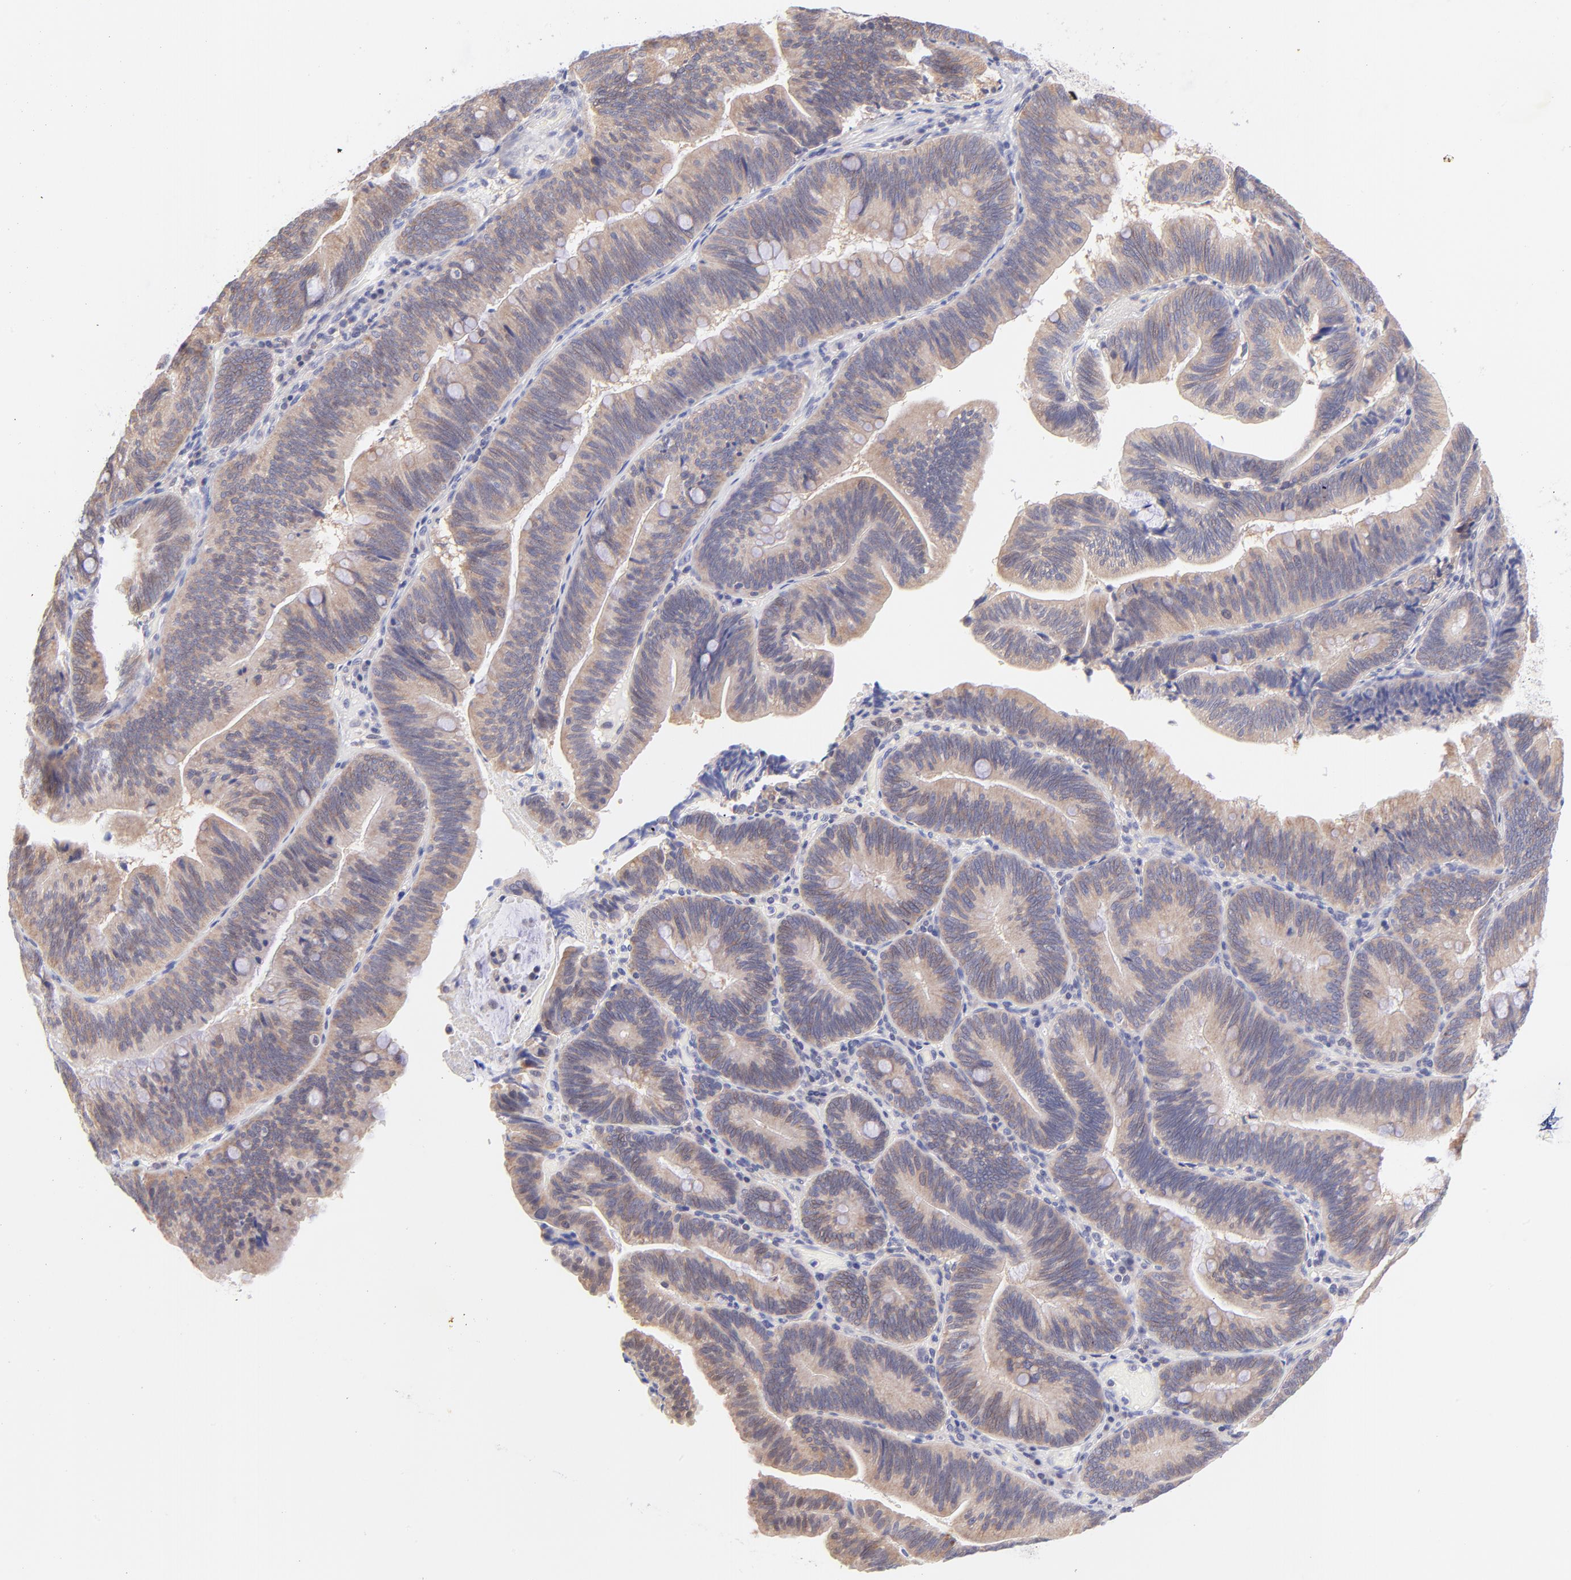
{"staining": {"intensity": "weak", "quantity": ">75%", "location": "cytoplasmic/membranous"}, "tissue": "pancreatic cancer", "cell_type": "Tumor cells", "image_type": "cancer", "snomed": [{"axis": "morphology", "description": "Adenocarcinoma, NOS"}, {"axis": "topography", "description": "Pancreas"}], "caption": "Tumor cells display low levels of weak cytoplasmic/membranous staining in about >75% of cells in pancreatic adenocarcinoma. The protein of interest is stained brown, and the nuclei are stained in blue (DAB (3,3'-diaminobenzidine) IHC with brightfield microscopy, high magnification).", "gene": "PBDC1", "patient": {"sex": "male", "age": 82}}